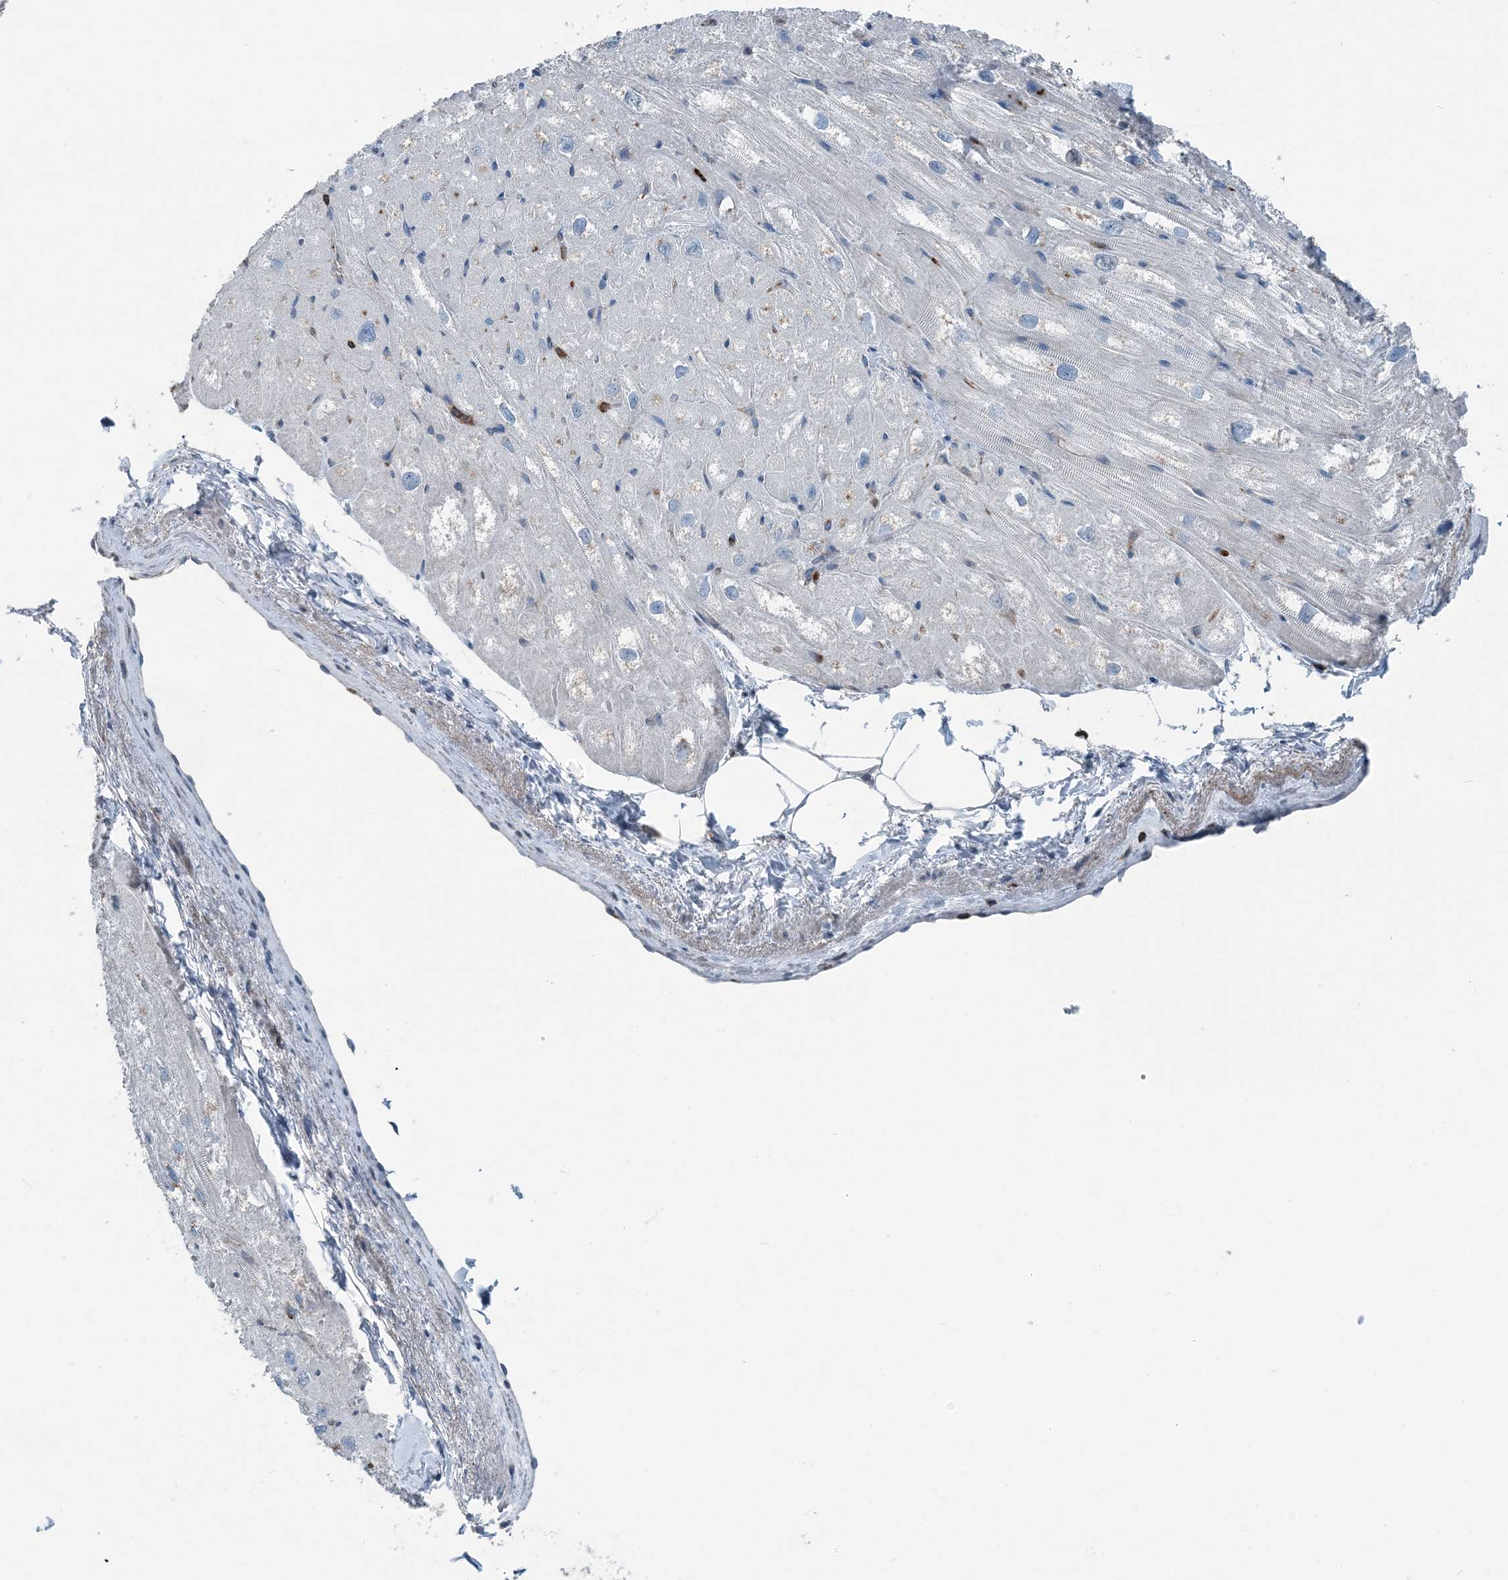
{"staining": {"intensity": "moderate", "quantity": "25%-75%", "location": "cytoplasmic/membranous"}, "tissue": "heart muscle", "cell_type": "Cardiomyocytes", "image_type": "normal", "snomed": [{"axis": "morphology", "description": "Normal tissue, NOS"}, {"axis": "topography", "description": "Heart"}], "caption": "Brown immunohistochemical staining in unremarkable human heart muscle exhibits moderate cytoplasmic/membranous staining in about 25%-75% of cardiomyocytes.", "gene": "CFL1", "patient": {"sex": "male", "age": 50}}